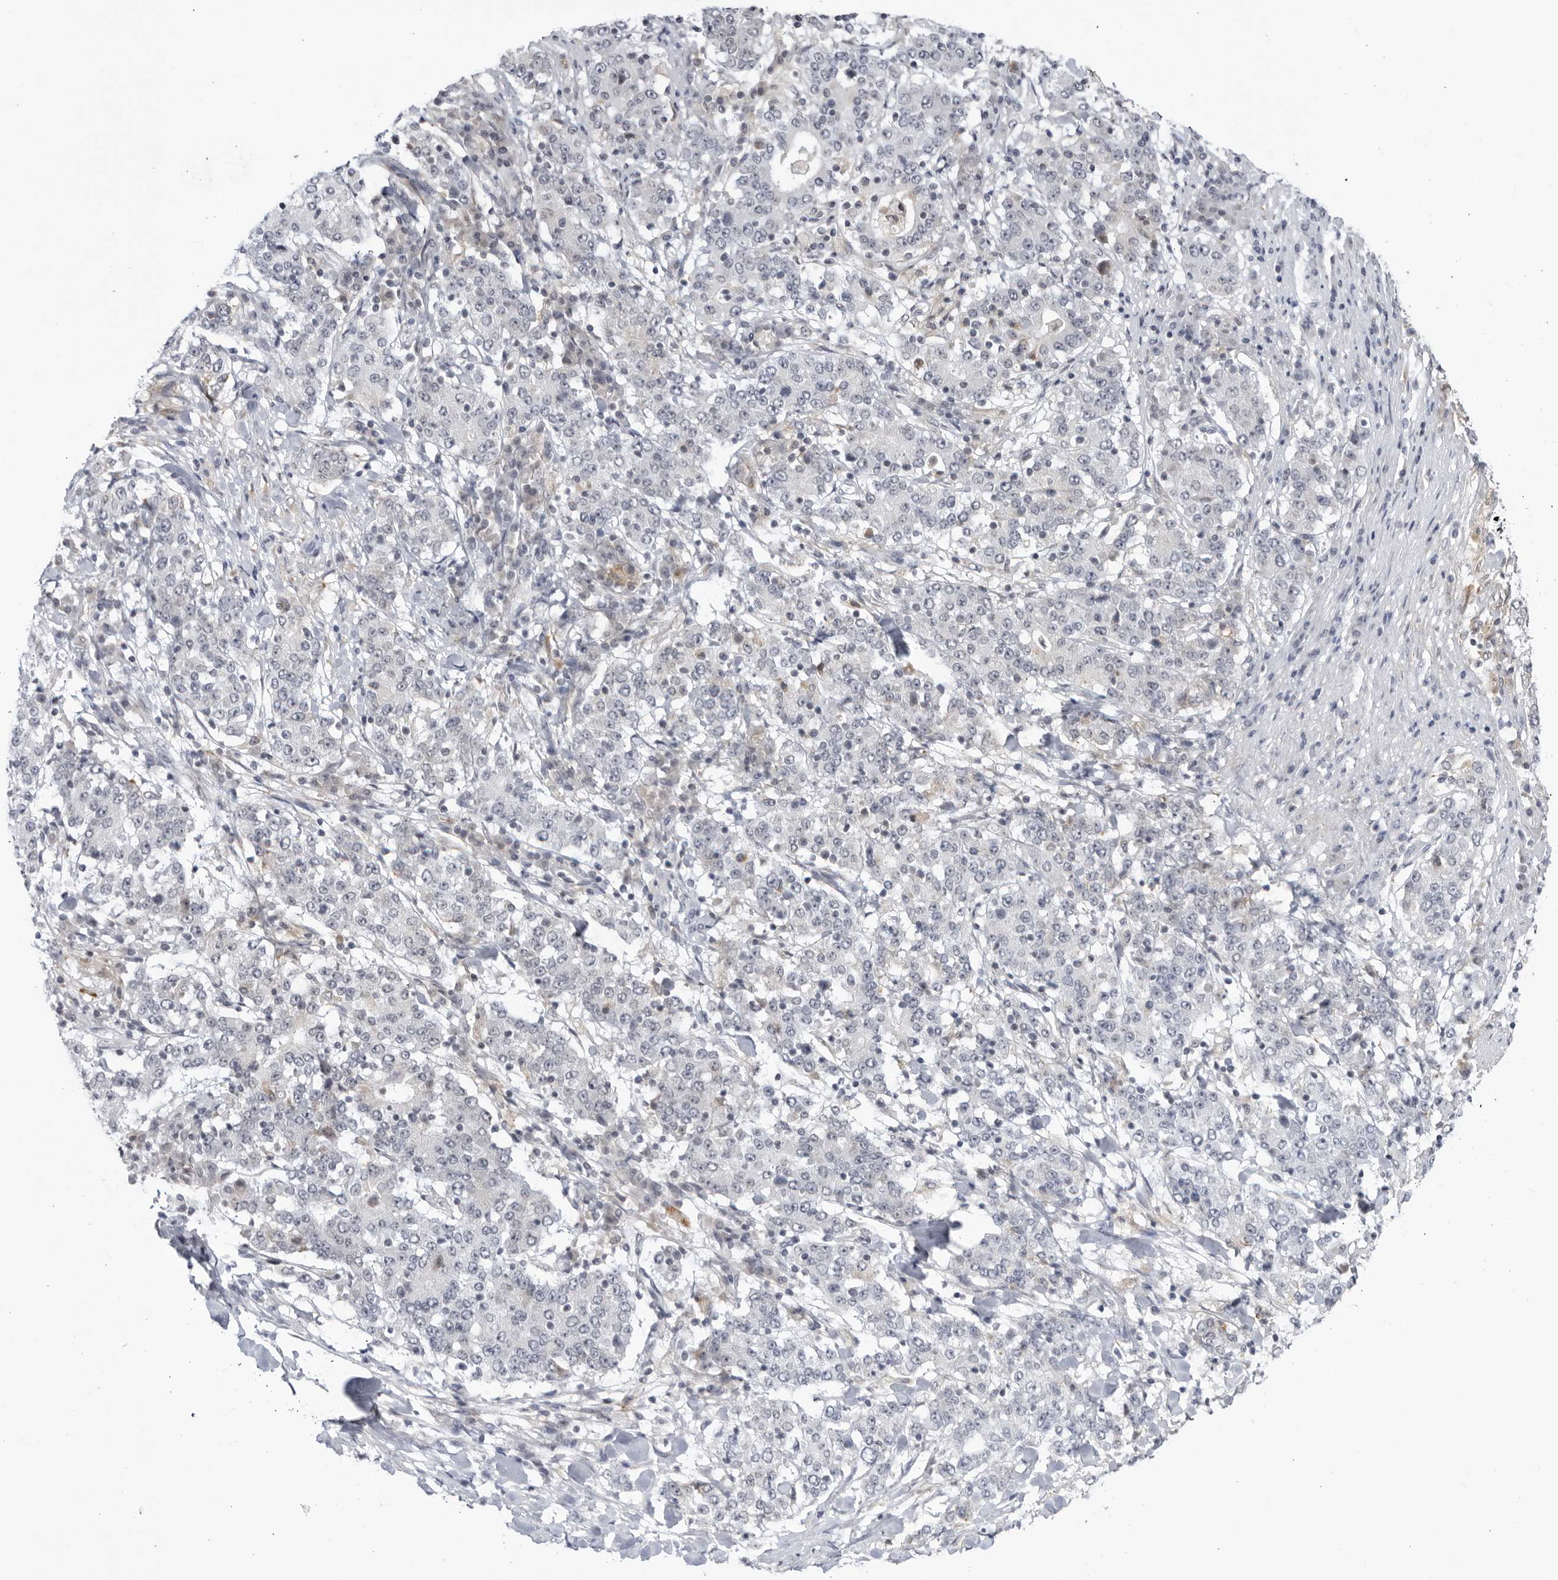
{"staining": {"intensity": "negative", "quantity": "none", "location": "none"}, "tissue": "stomach cancer", "cell_type": "Tumor cells", "image_type": "cancer", "snomed": [{"axis": "morphology", "description": "Adenocarcinoma, NOS"}, {"axis": "topography", "description": "Stomach"}], "caption": "Stomach adenocarcinoma was stained to show a protein in brown. There is no significant positivity in tumor cells.", "gene": "CNBD1", "patient": {"sex": "male", "age": 59}}